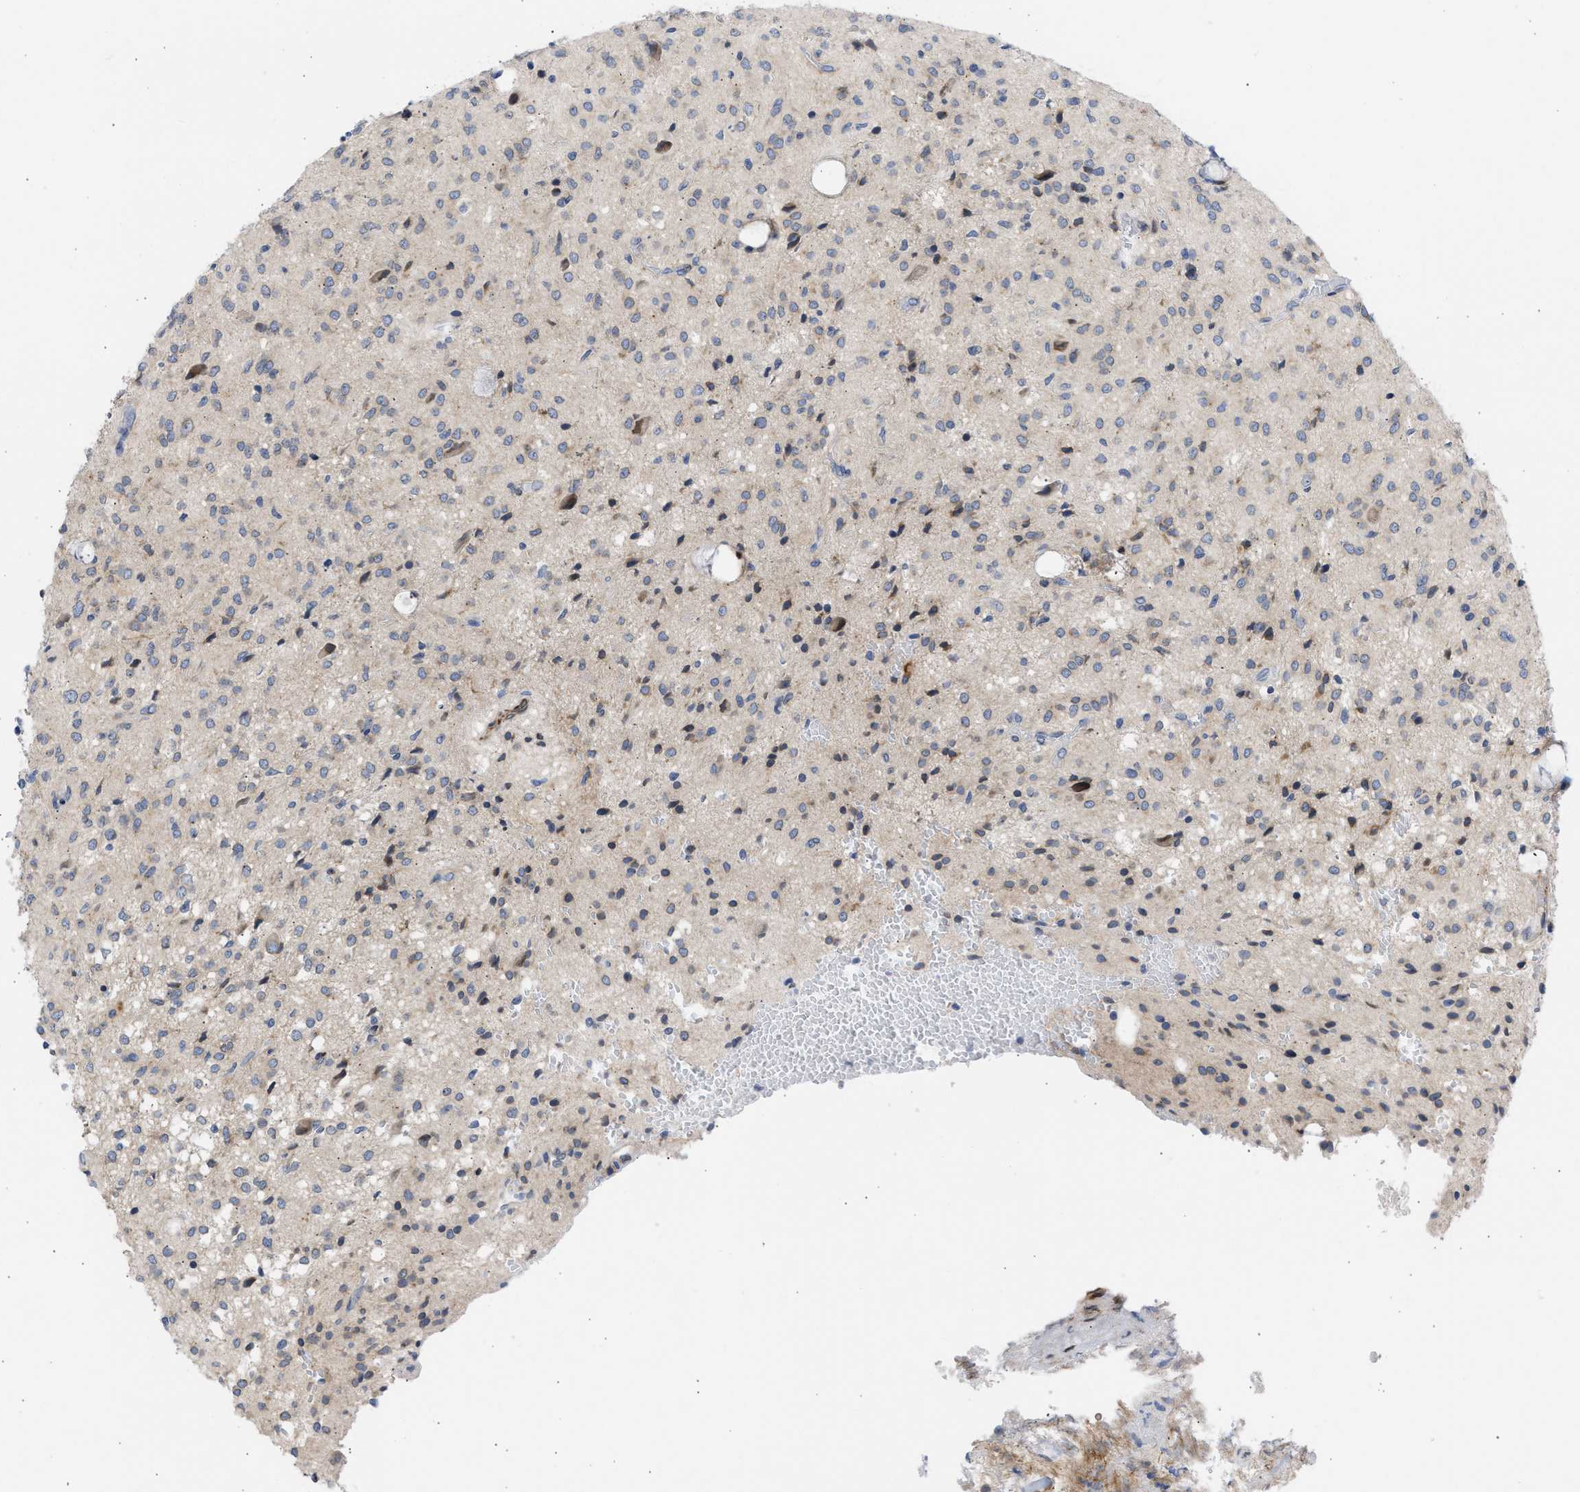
{"staining": {"intensity": "moderate", "quantity": "<25%", "location": "cytoplasmic/membranous"}, "tissue": "glioma", "cell_type": "Tumor cells", "image_type": "cancer", "snomed": [{"axis": "morphology", "description": "Glioma, malignant, High grade"}, {"axis": "topography", "description": "Brain"}], "caption": "An image of human glioma stained for a protein reveals moderate cytoplasmic/membranous brown staining in tumor cells.", "gene": "NUP35", "patient": {"sex": "female", "age": 59}}